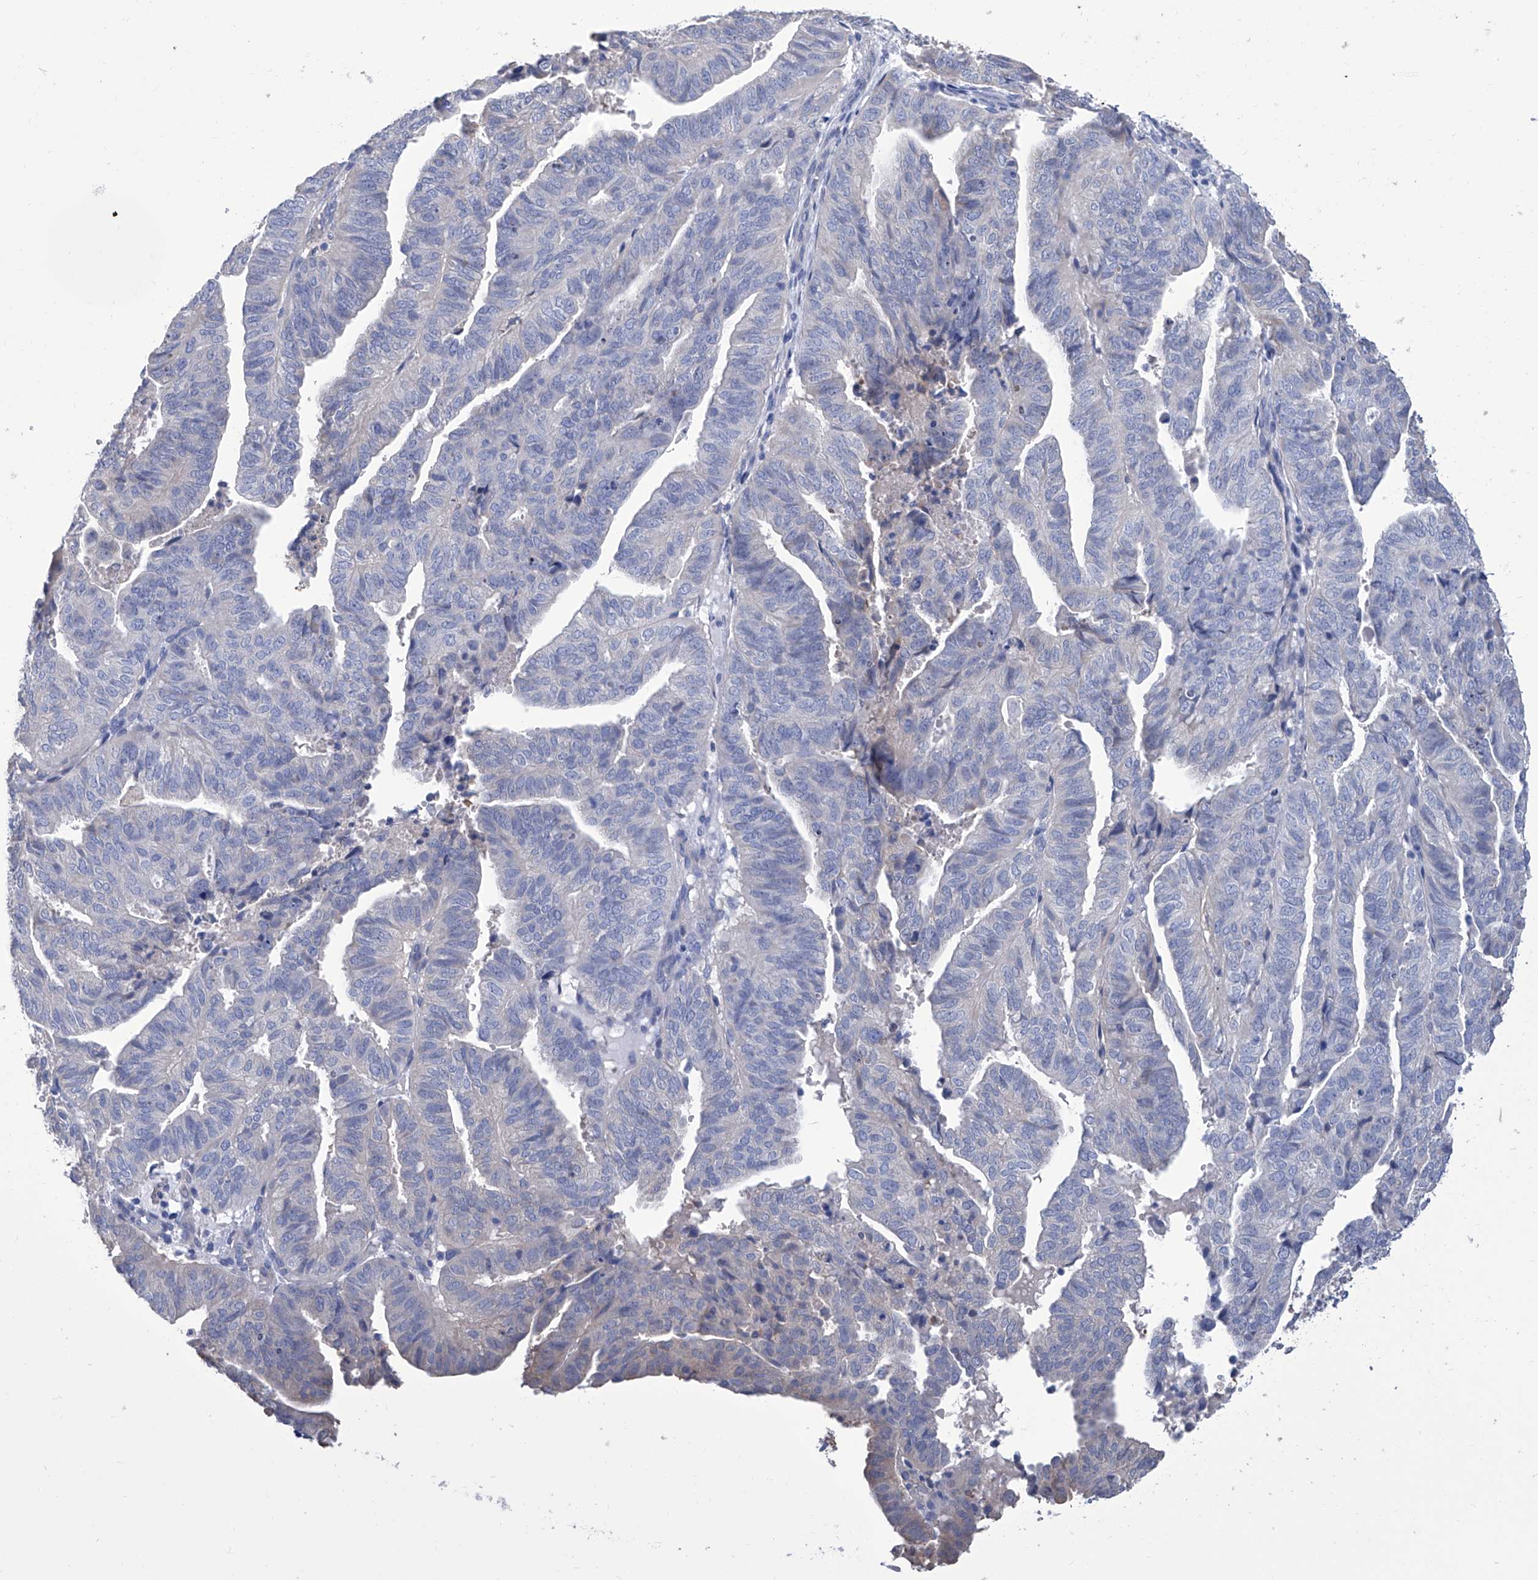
{"staining": {"intensity": "weak", "quantity": "<25%", "location": "cytoplasmic/membranous"}, "tissue": "endometrial cancer", "cell_type": "Tumor cells", "image_type": "cancer", "snomed": [{"axis": "morphology", "description": "Adenocarcinoma, NOS"}, {"axis": "topography", "description": "Uterus"}], "caption": "The micrograph demonstrates no staining of tumor cells in adenocarcinoma (endometrial).", "gene": "SMS", "patient": {"sex": "female", "age": 77}}